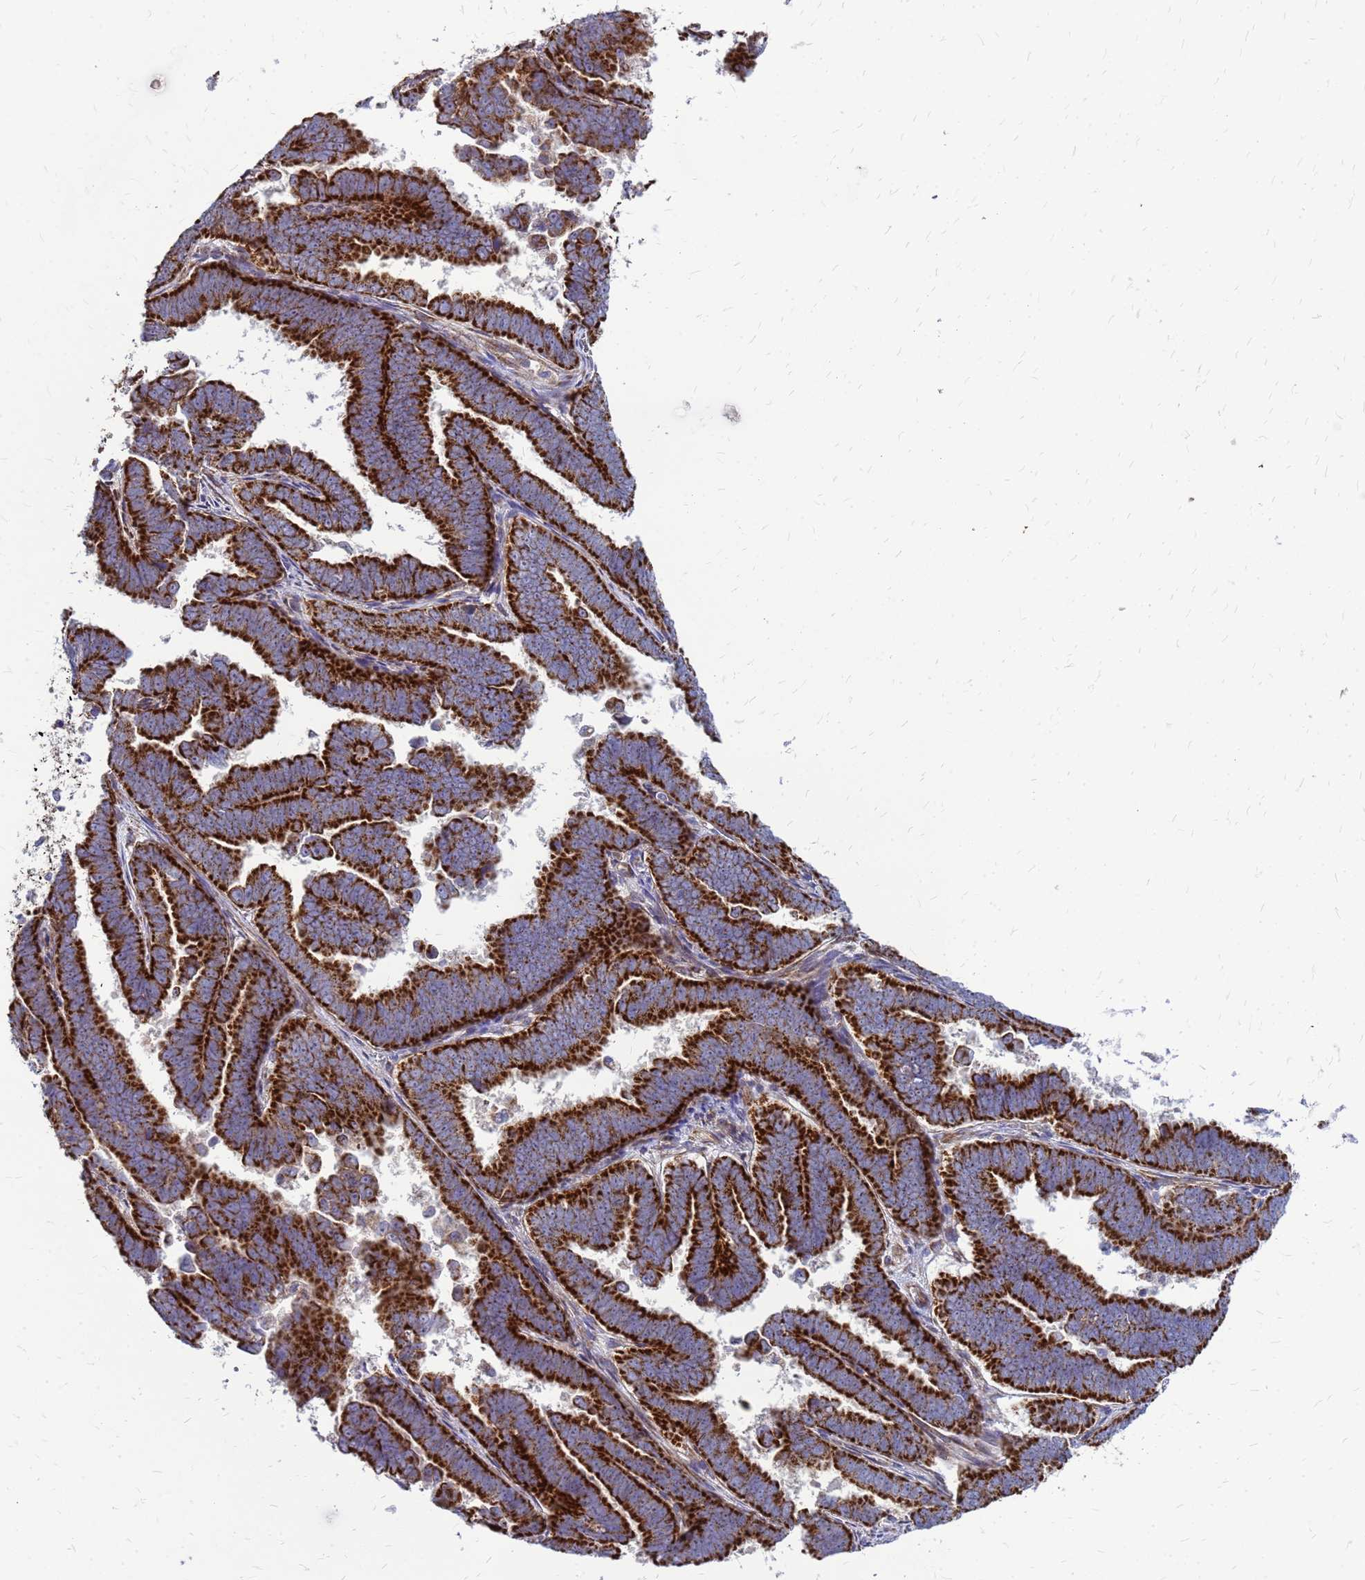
{"staining": {"intensity": "strong", "quantity": ">75%", "location": "cytoplasmic/membranous"}, "tissue": "endometrial cancer", "cell_type": "Tumor cells", "image_type": "cancer", "snomed": [{"axis": "morphology", "description": "Adenocarcinoma, NOS"}, {"axis": "topography", "description": "Endometrium"}], "caption": "About >75% of tumor cells in endometrial cancer reveal strong cytoplasmic/membranous protein staining as visualized by brown immunohistochemical staining.", "gene": "FSTL4", "patient": {"sex": "female", "age": 75}}